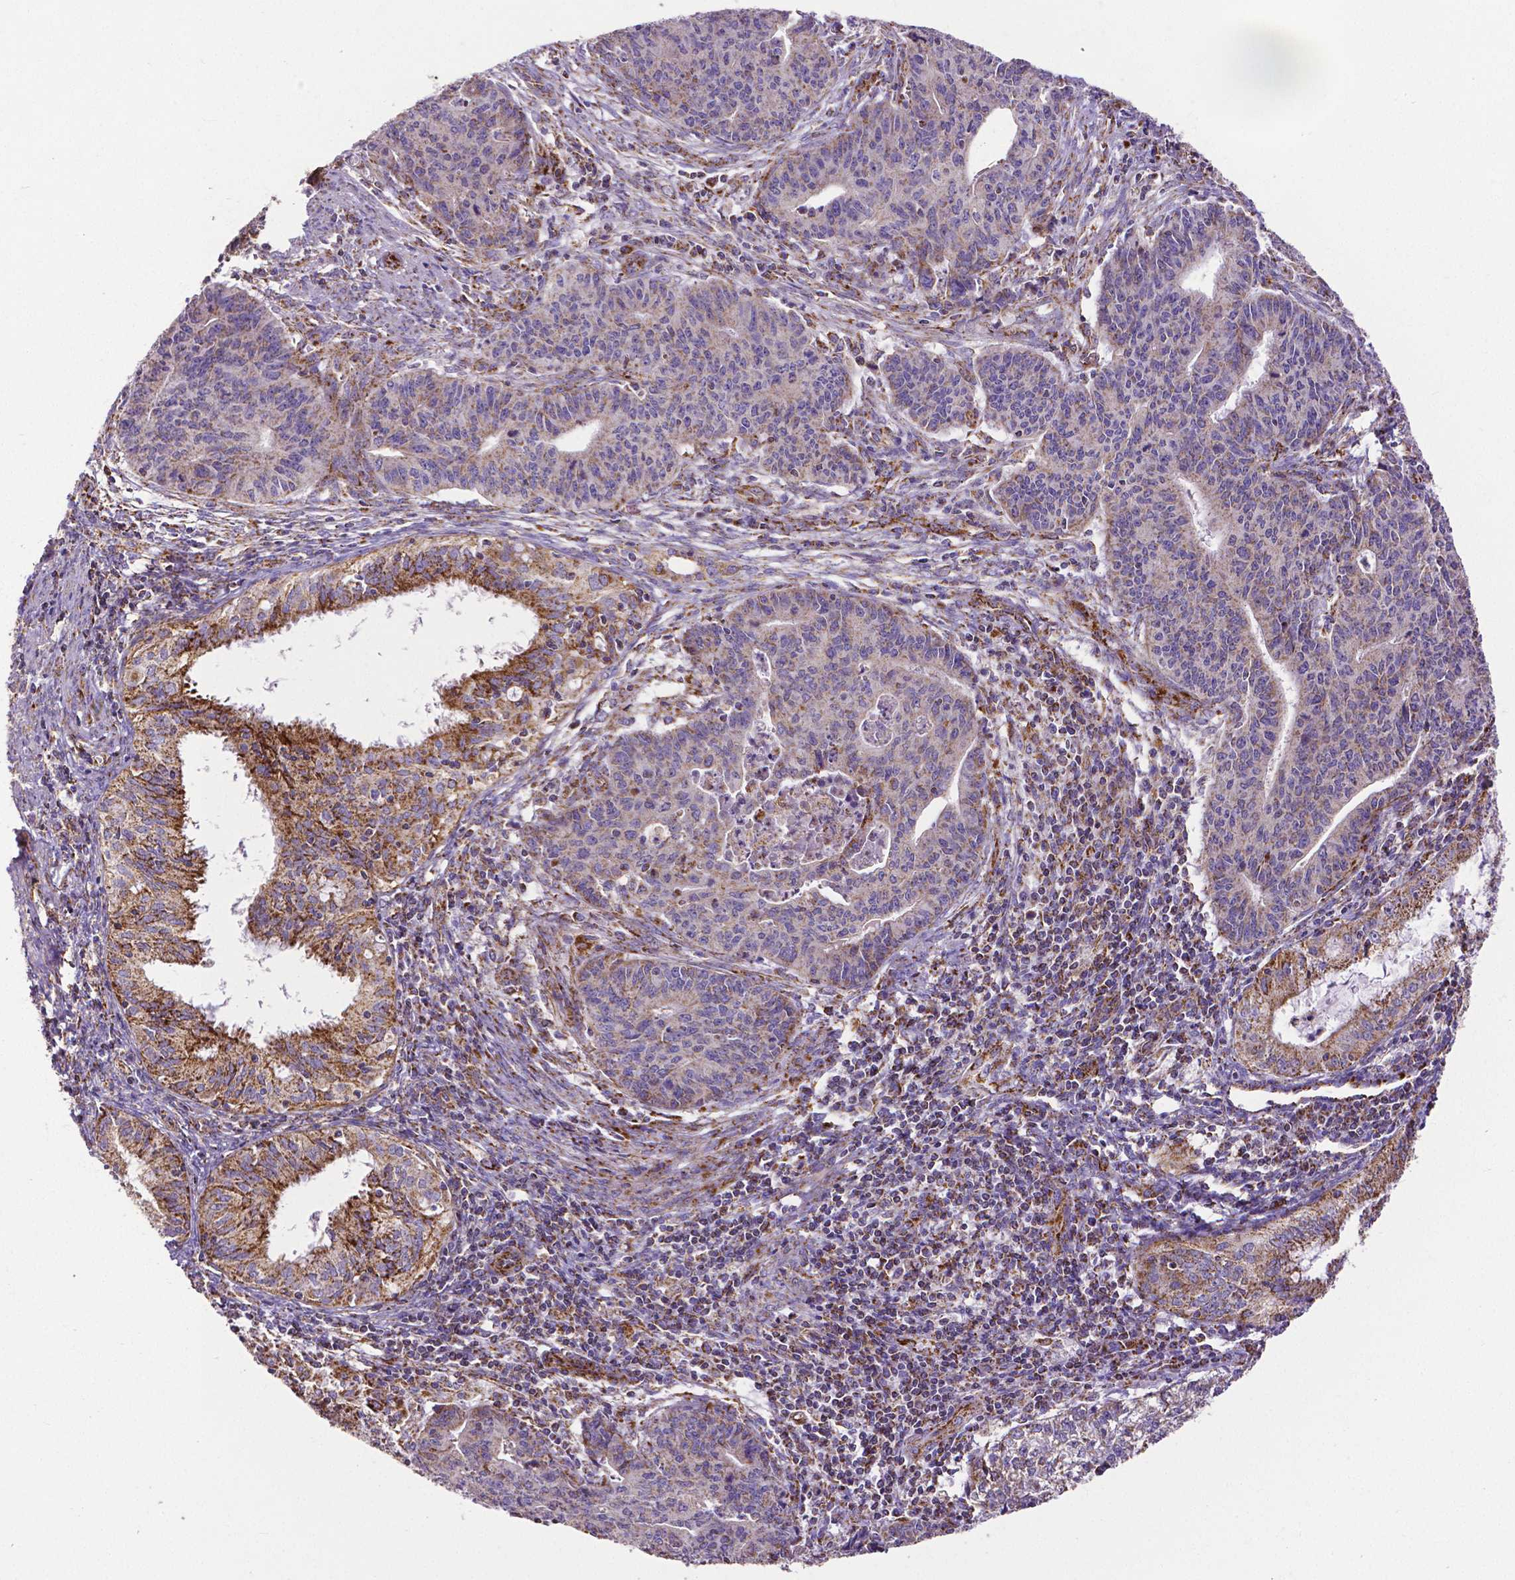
{"staining": {"intensity": "moderate", "quantity": "25%-75%", "location": "cytoplasmic/membranous"}, "tissue": "endometrial cancer", "cell_type": "Tumor cells", "image_type": "cancer", "snomed": [{"axis": "morphology", "description": "Adenocarcinoma, NOS"}, {"axis": "topography", "description": "Endometrium"}], "caption": "This photomicrograph reveals endometrial adenocarcinoma stained with immunohistochemistry to label a protein in brown. The cytoplasmic/membranous of tumor cells show moderate positivity for the protein. Nuclei are counter-stained blue.", "gene": "MACC1", "patient": {"sex": "female", "age": 59}}